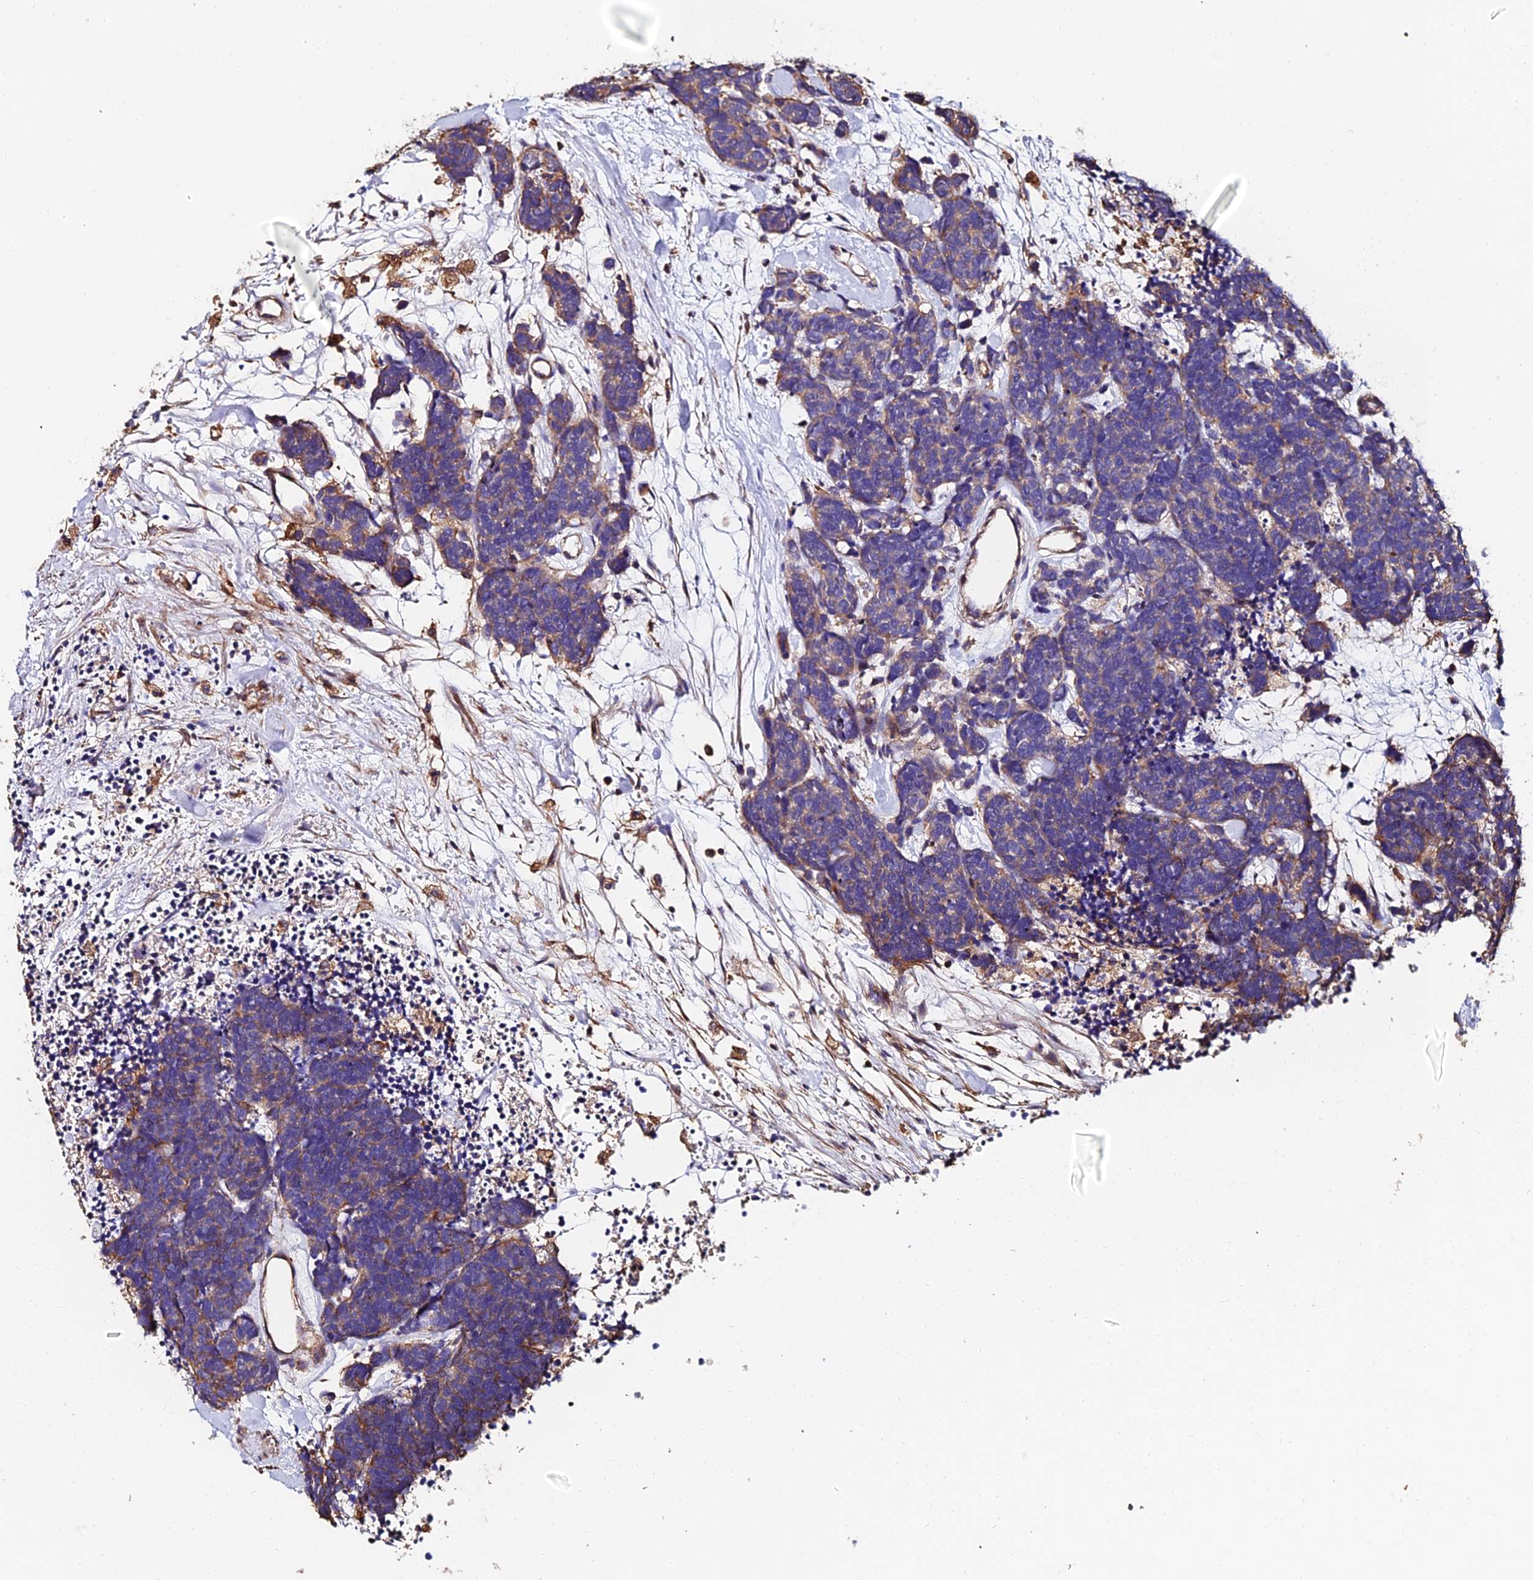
{"staining": {"intensity": "weak", "quantity": ">75%", "location": "cytoplasmic/membranous"}, "tissue": "carcinoid", "cell_type": "Tumor cells", "image_type": "cancer", "snomed": [{"axis": "morphology", "description": "Carcinoma, NOS"}, {"axis": "morphology", "description": "Carcinoid, malignant, NOS"}, {"axis": "topography", "description": "Urinary bladder"}], "caption": "A brown stain shows weak cytoplasmic/membranous expression of a protein in human carcinoid tumor cells. Immunohistochemistry stains the protein in brown and the nuclei are stained blue.", "gene": "EXT1", "patient": {"sex": "male", "age": 57}}